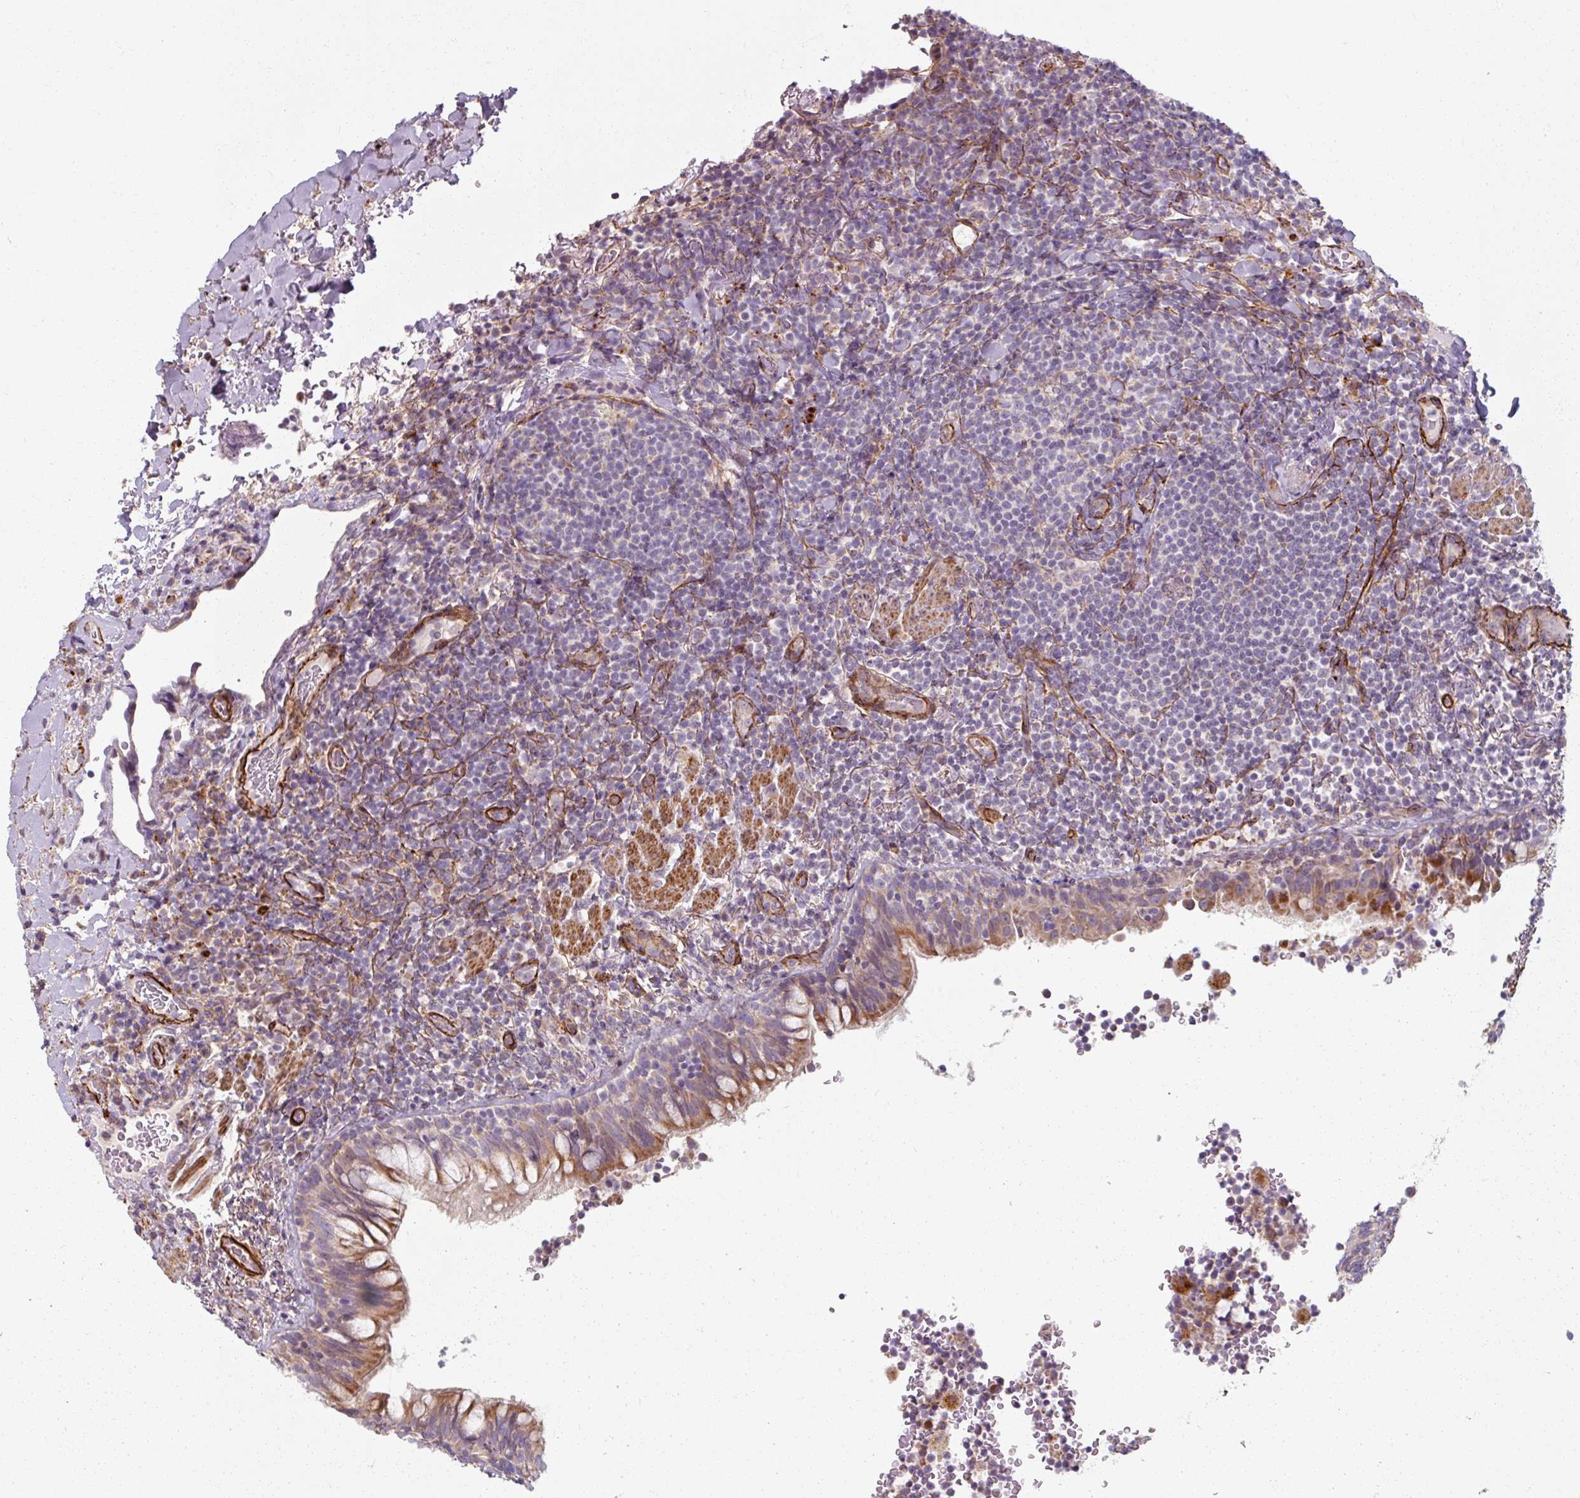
{"staining": {"intensity": "negative", "quantity": "none", "location": "none"}, "tissue": "lymphoma", "cell_type": "Tumor cells", "image_type": "cancer", "snomed": [{"axis": "morphology", "description": "Malignant lymphoma, non-Hodgkin's type, Low grade"}, {"axis": "topography", "description": "Lung"}], "caption": "Lymphoma stained for a protein using immunohistochemistry demonstrates no expression tumor cells.", "gene": "MRPS5", "patient": {"sex": "female", "age": 71}}